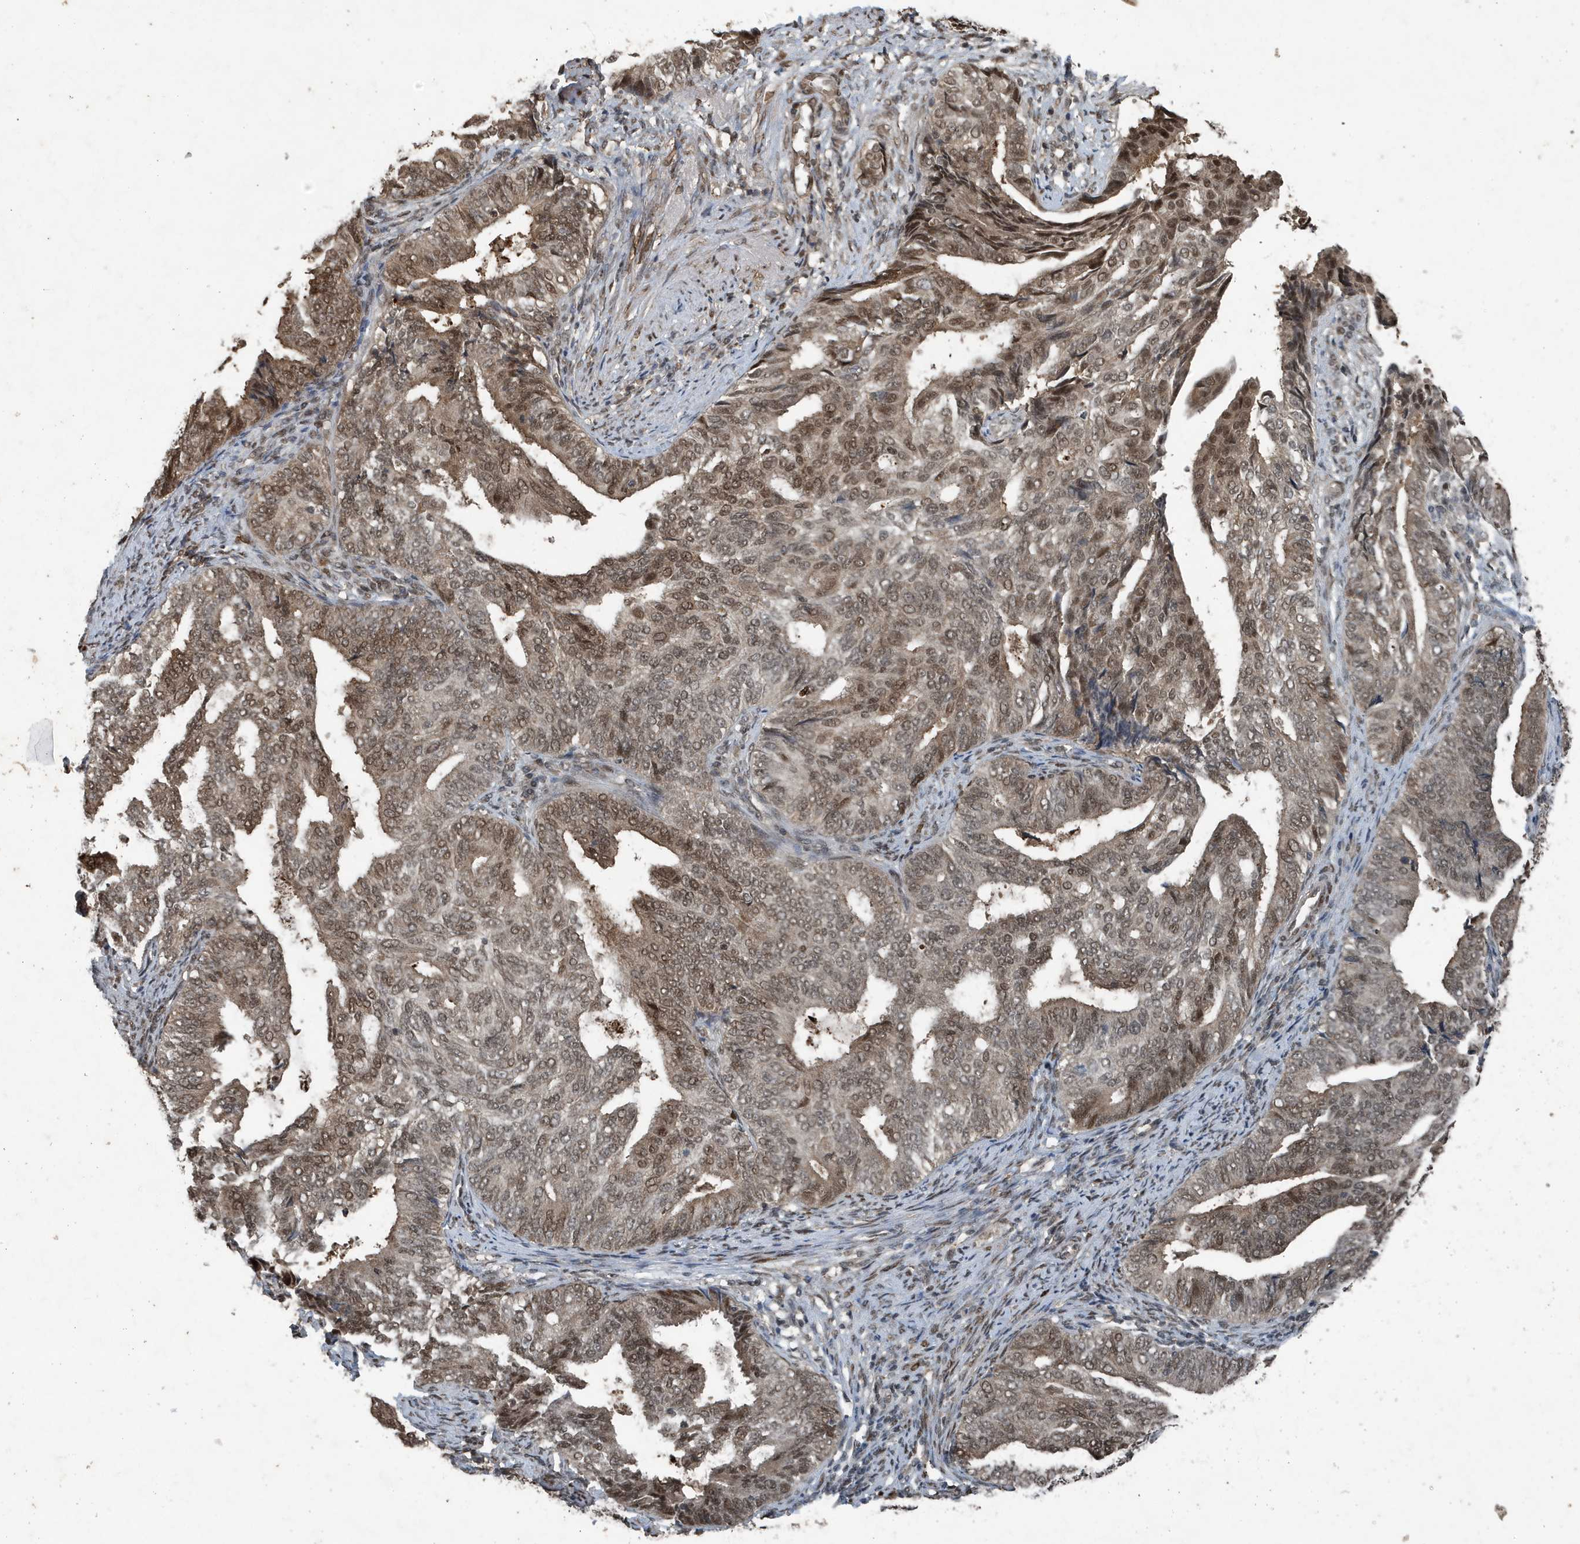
{"staining": {"intensity": "moderate", "quantity": ">75%", "location": "cytoplasmic/membranous,nuclear"}, "tissue": "endometrial cancer", "cell_type": "Tumor cells", "image_type": "cancer", "snomed": [{"axis": "morphology", "description": "Adenocarcinoma, NOS"}, {"axis": "topography", "description": "Endometrium"}], "caption": "Protein expression analysis of human adenocarcinoma (endometrial) reveals moderate cytoplasmic/membranous and nuclear staining in about >75% of tumor cells.", "gene": "HSPA1A", "patient": {"sex": "female", "age": 58}}